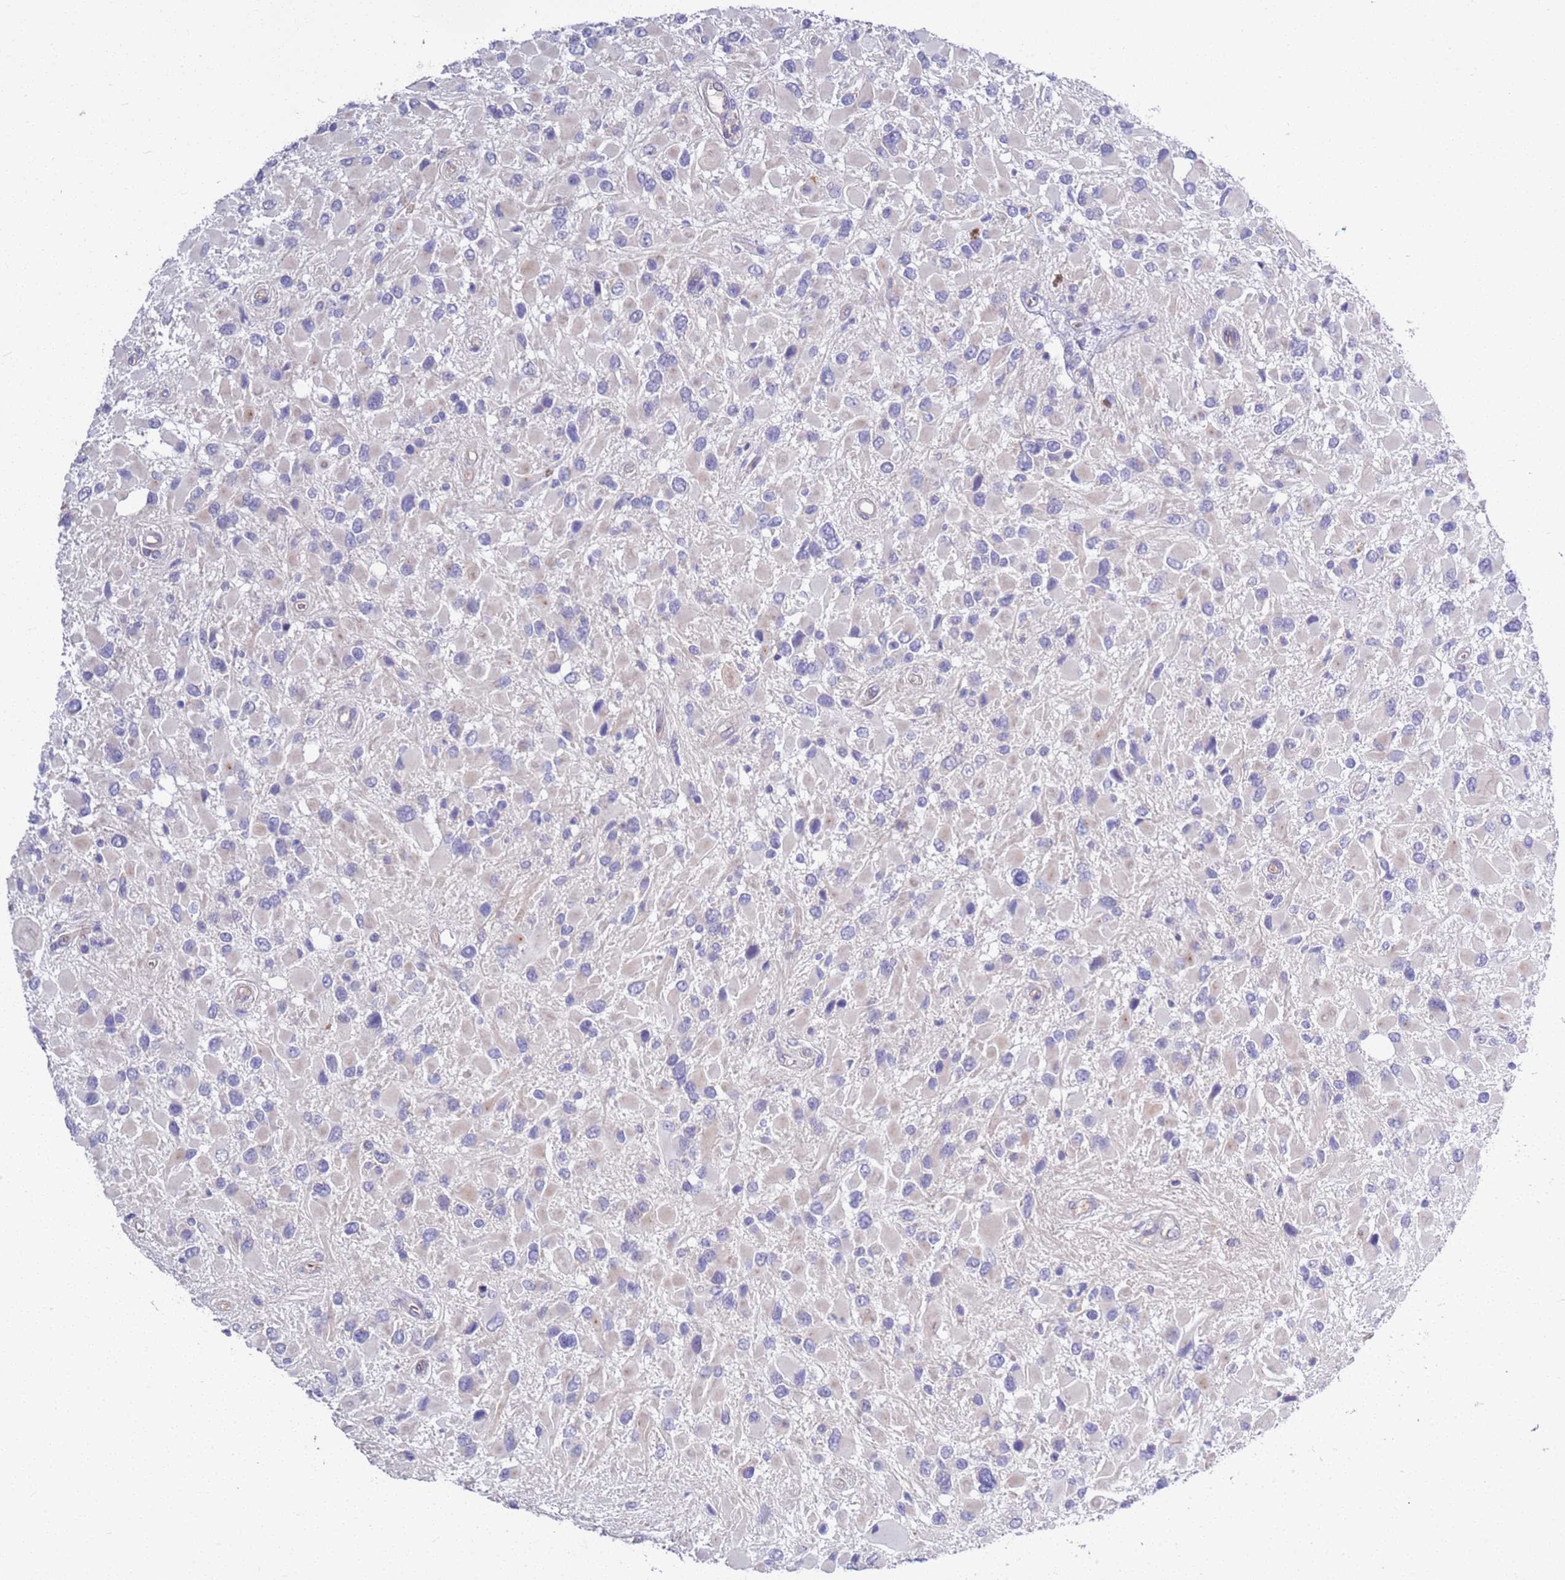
{"staining": {"intensity": "negative", "quantity": "none", "location": "none"}, "tissue": "glioma", "cell_type": "Tumor cells", "image_type": "cancer", "snomed": [{"axis": "morphology", "description": "Glioma, malignant, High grade"}, {"axis": "topography", "description": "Brain"}], "caption": "IHC of malignant high-grade glioma reveals no staining in tumor cells.", "gene": "BRMS1L", "patient": {"sex": "male", "age": 53}}